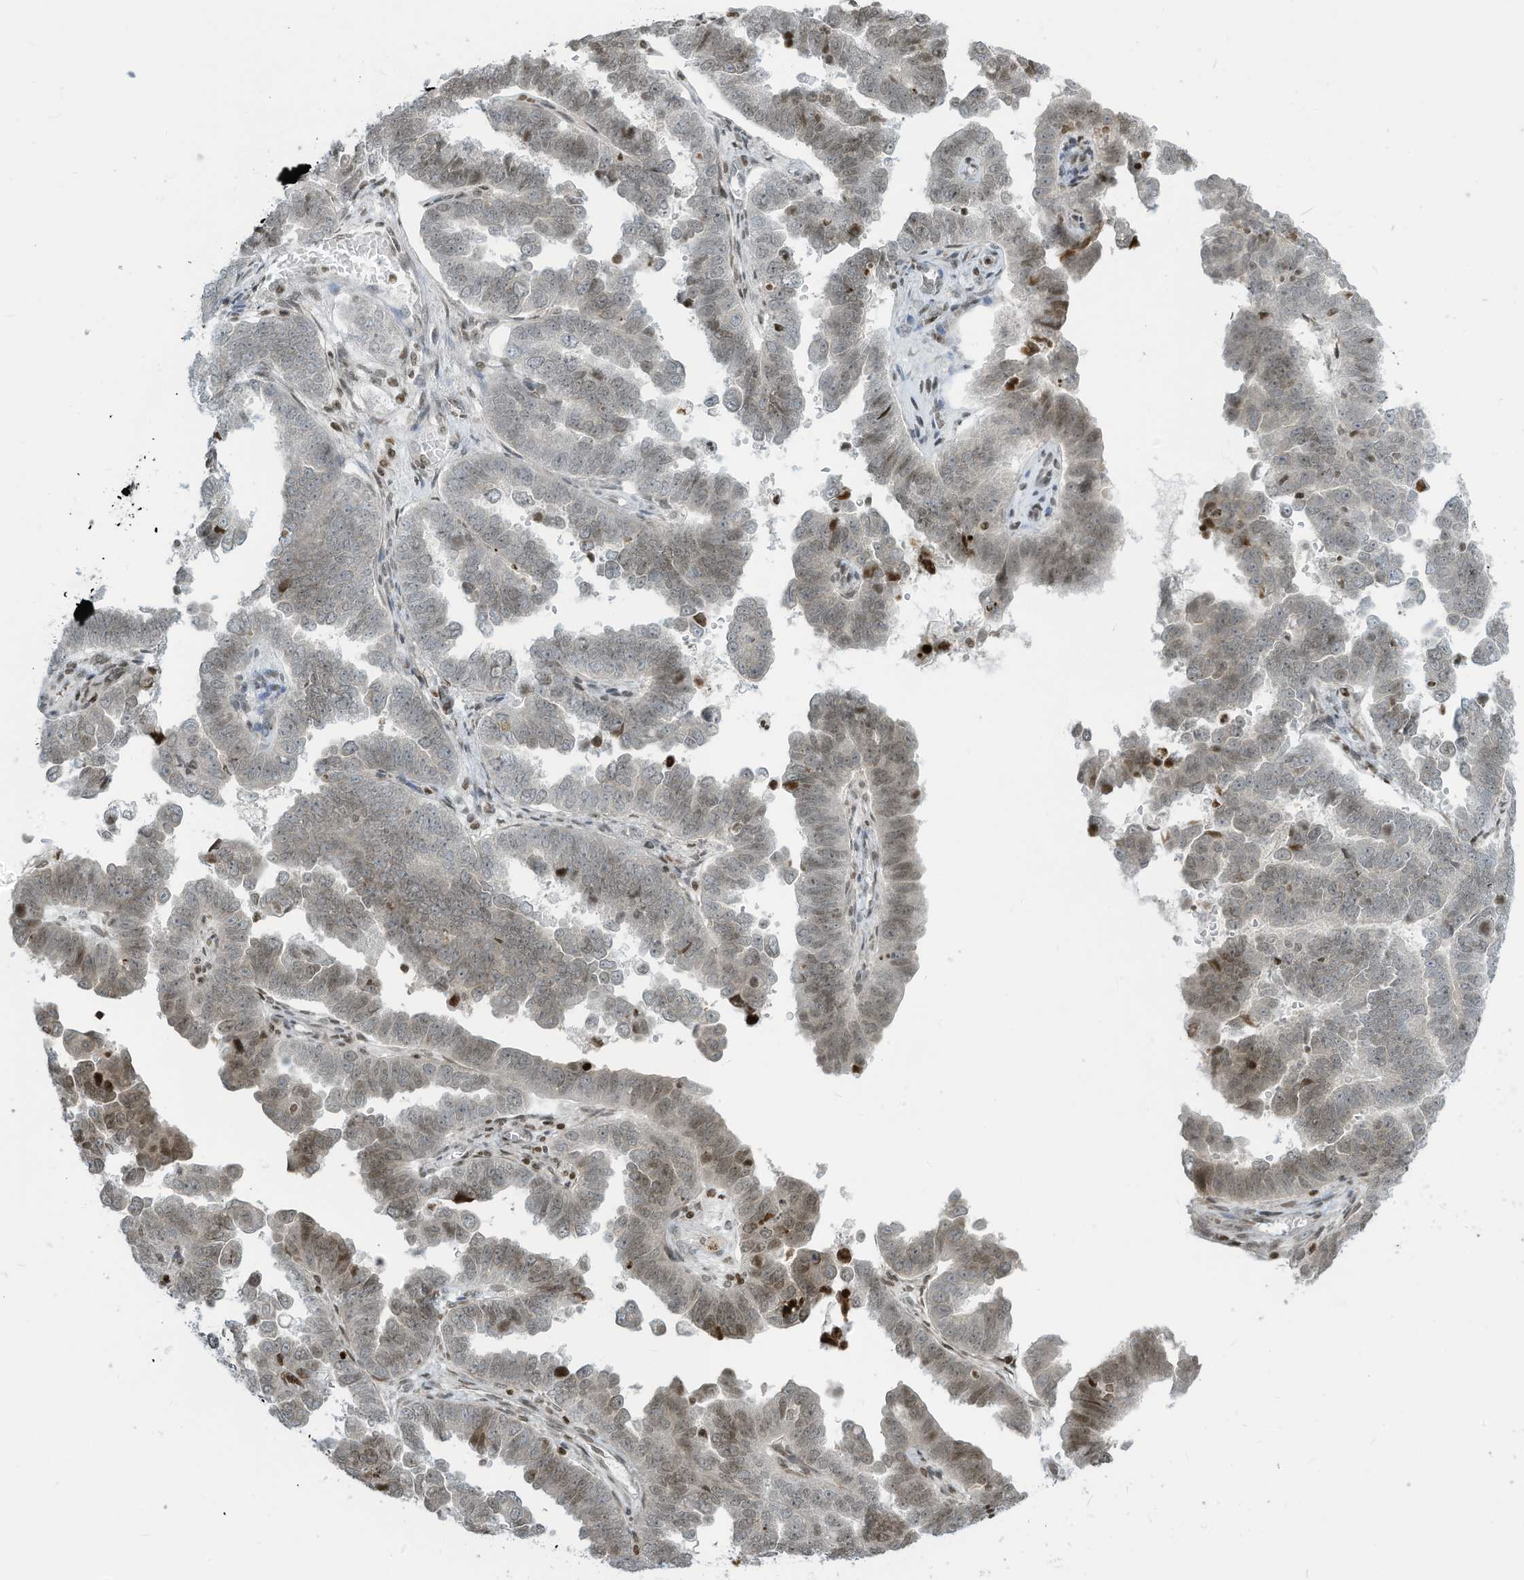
{"staining": {"intensity": "weak", "quantity": "<25%", "location": "nuclear"}, "tissue": "endometrial cancer", "cell_type": "Tumor cells", "image_type": "cancer", "snomed": [{"axis": "morphology", "description": "Adenocarcinoma, NOS"}, {"axis": "topography", "description": "Endometrium"}], "caption": "A high-resolution photomicrograph shows immunohistochemistry (IHC) staining of adenocarcinoma (endometrial), which shows no significant staining in tumor cells. (DAB (3,3'-diaminobenzidine) immunohistochemistry (IHC), high magnification).", "gene": "ADI1", "patient": {"sex": "female", "age": 75}}